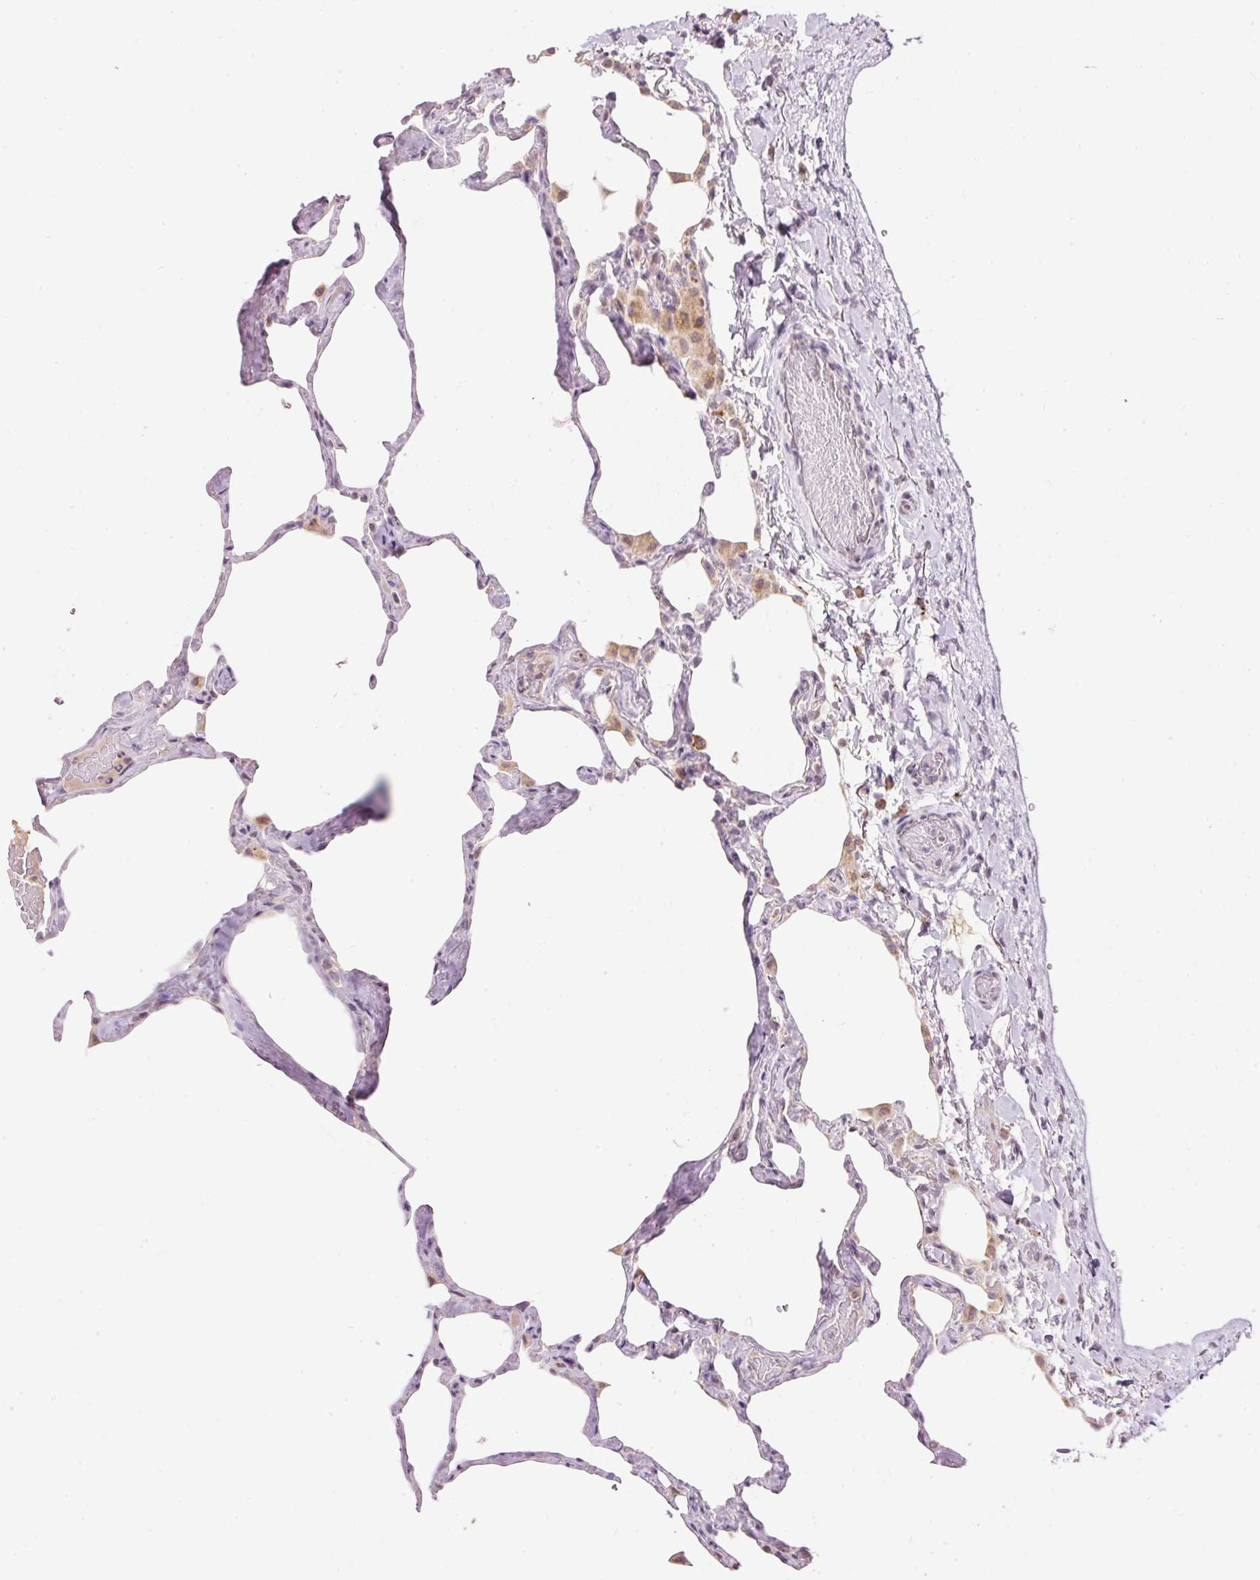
{"staining": {"intensity": "negative", "quantity": "none", "location": "none"}, "tissue": "lung", "cell_type": "Alveolar cells", "image_type": "normal", "snomed": [{"axis": "morphology", "description": "Normal tissue, NOS"}, {"axis": "topography", "description": "Lung"}], "caption": "Alveolar cells show no significant staining in unremarkable lung. (DAB immunohistochemistry visualized using brightfield microscopy, high magnification).", "gene": "ABHD11", "patient": {"sex": "male", "age": 65}}